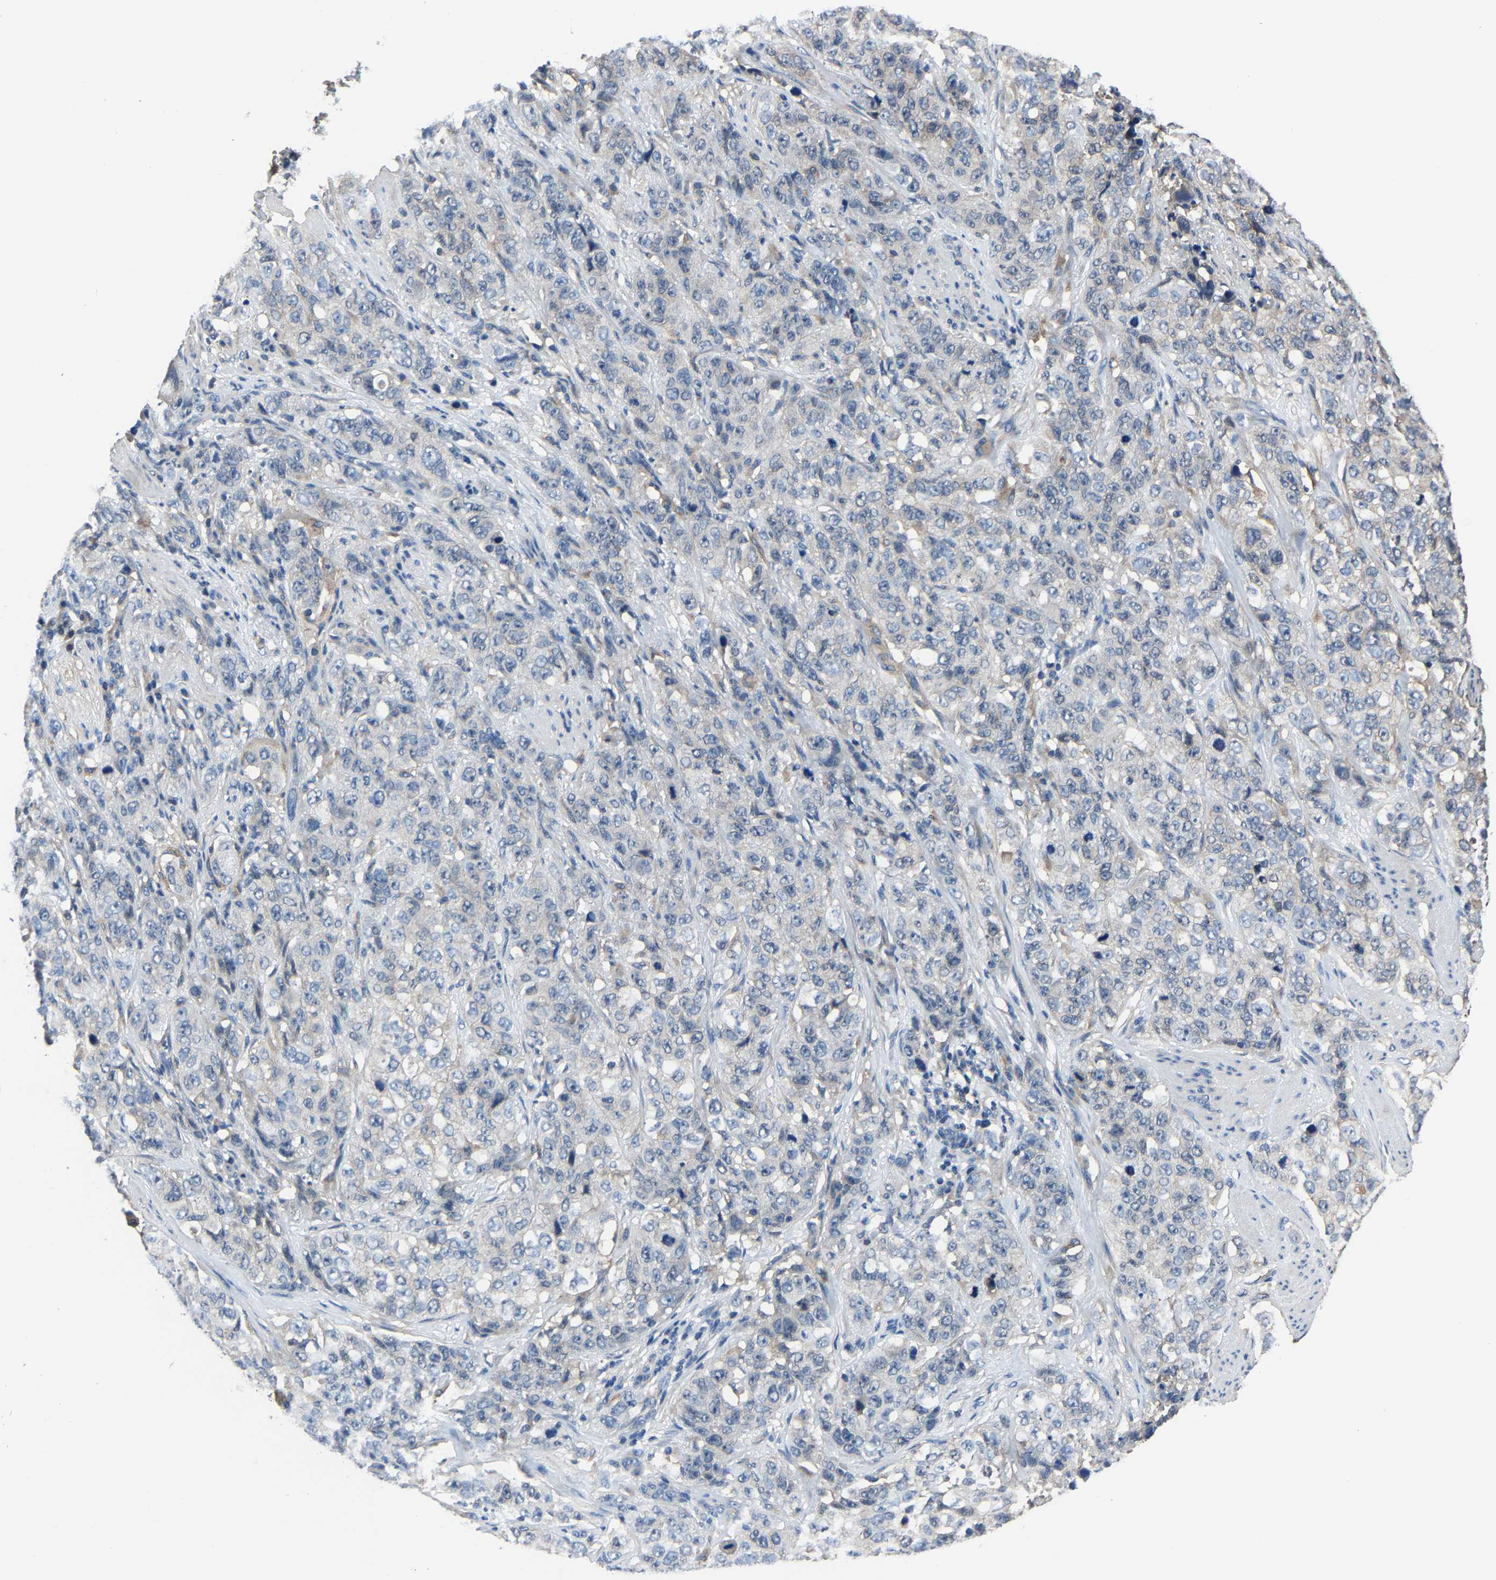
{"staining": {"intensity": "negative", "quantity": "none", "location": "none"}, "tissue": "stomach cancer", "cell_type": "Tumor cells", "image_type": "cancer", "snomed": [{"axis": "morphology", "description": "Adenocarcinoma, NOS"}, {"axis": "topography", "description": "Stomach"}], "caption": "Immunohistochemistry (IHC) of stomach cancer displays no staining in tumor cells.", "gene": "STRBP", "patient": {"sex": "male", "age": 48}}